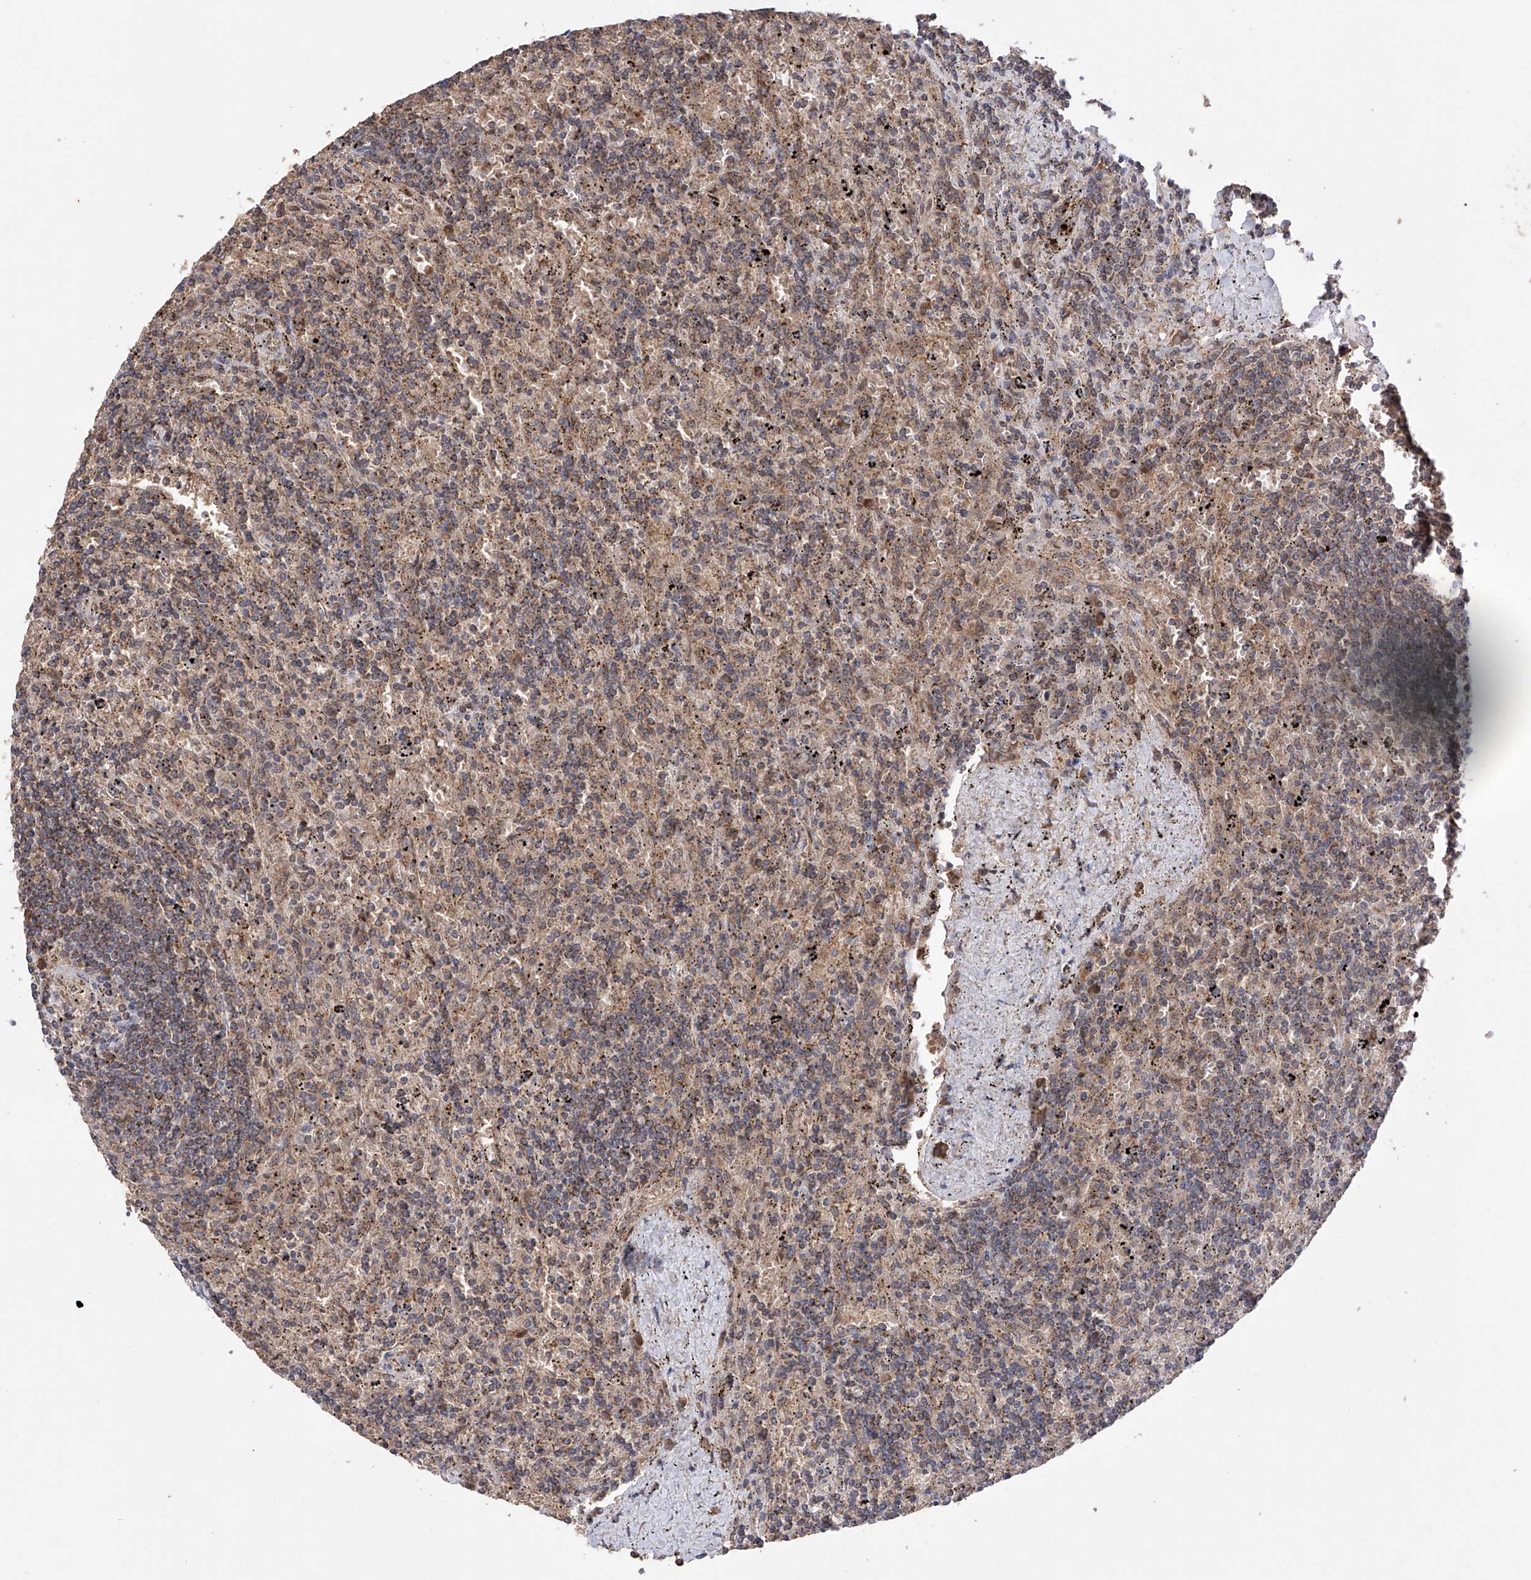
{"staining": {"intensity": "moderate", "quantity": "25%-75%", "location": "cytoplasmic/membranous"}, "tissue": "lymphoma", "cell_type": "Tumor cells", "image_type": "cancer", "snomed": [{"axis": "morphology", "description": "Malignant lymphoma, non-Hodgkin's type, Low grade"}, {"axis": "topography", "description": "Spleen"}], "caption": "A medium amount of moderate cytoplasmic/membranous positivity is present in about 25%-75% of tumor cells in lymphoma tissue.", "gene": "SDHAF4", "patient": {"sex": "male", "age": 76}}